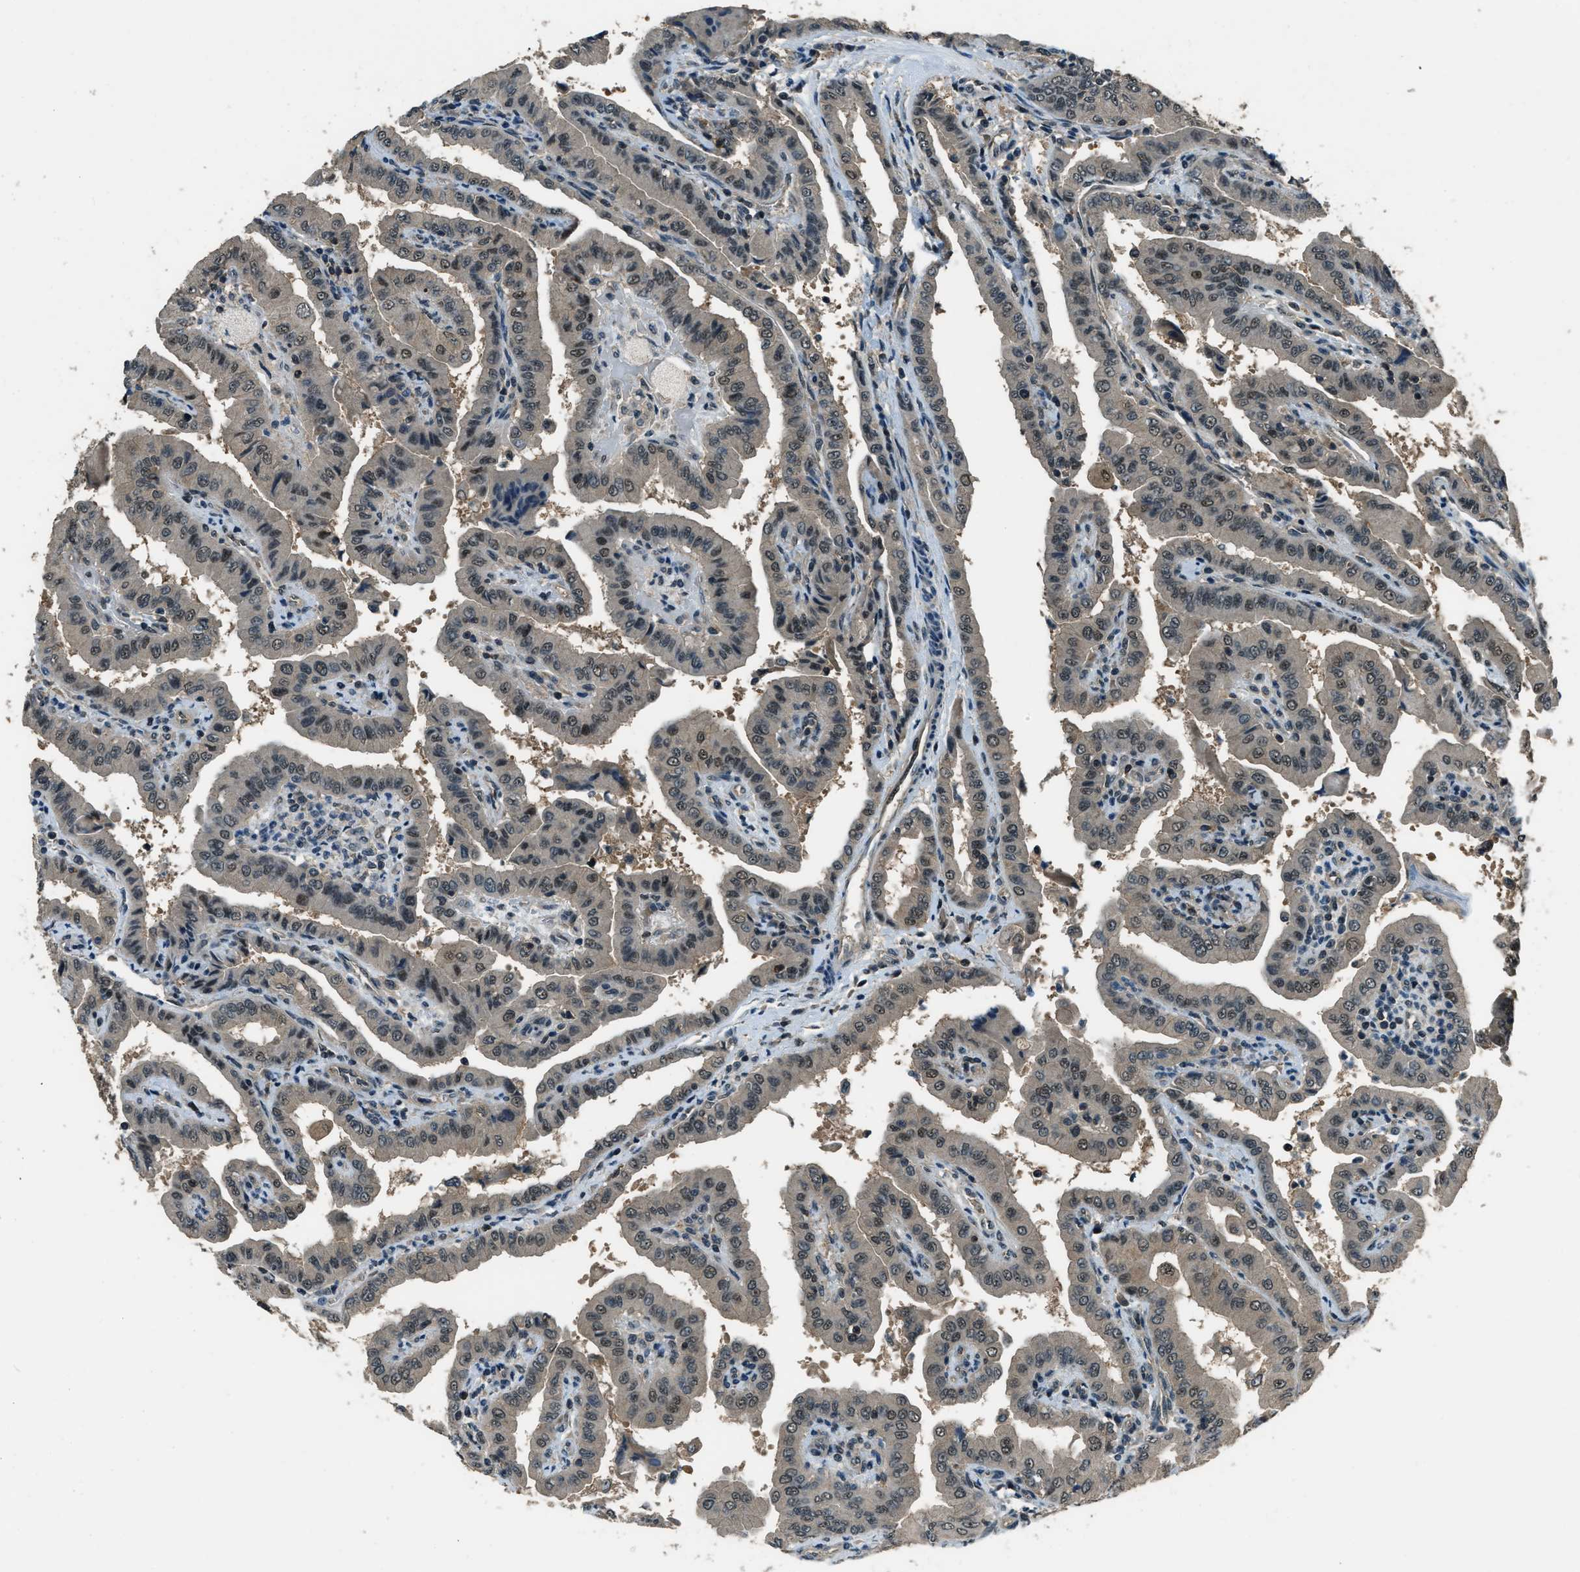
{"staining": {"intensity": "weak", "quantity": "25%-75%", "location": "cytoplasmic/membranous,nuclear"}, "tissue": "thyroid cancer", "cell_type": "Tumor cells", "image_type": "cancer", "snomed": [{"axis": "morphology", "description": "Papillary adenocarcinoma, NOS"}, {"axis": "topography", "description": "Thyroid gland"}], "caption": "IHC photomicrograph of human papillary adenocarcinoma (thyroid) stained for a protein (brown), which exhibits low levels of weak cytoplasmic/membranous and nuclear staining in about 25%-75% of tumor cells.", "gene": "NUDCD3", "patient": {"sex": "male", "age": 33}}